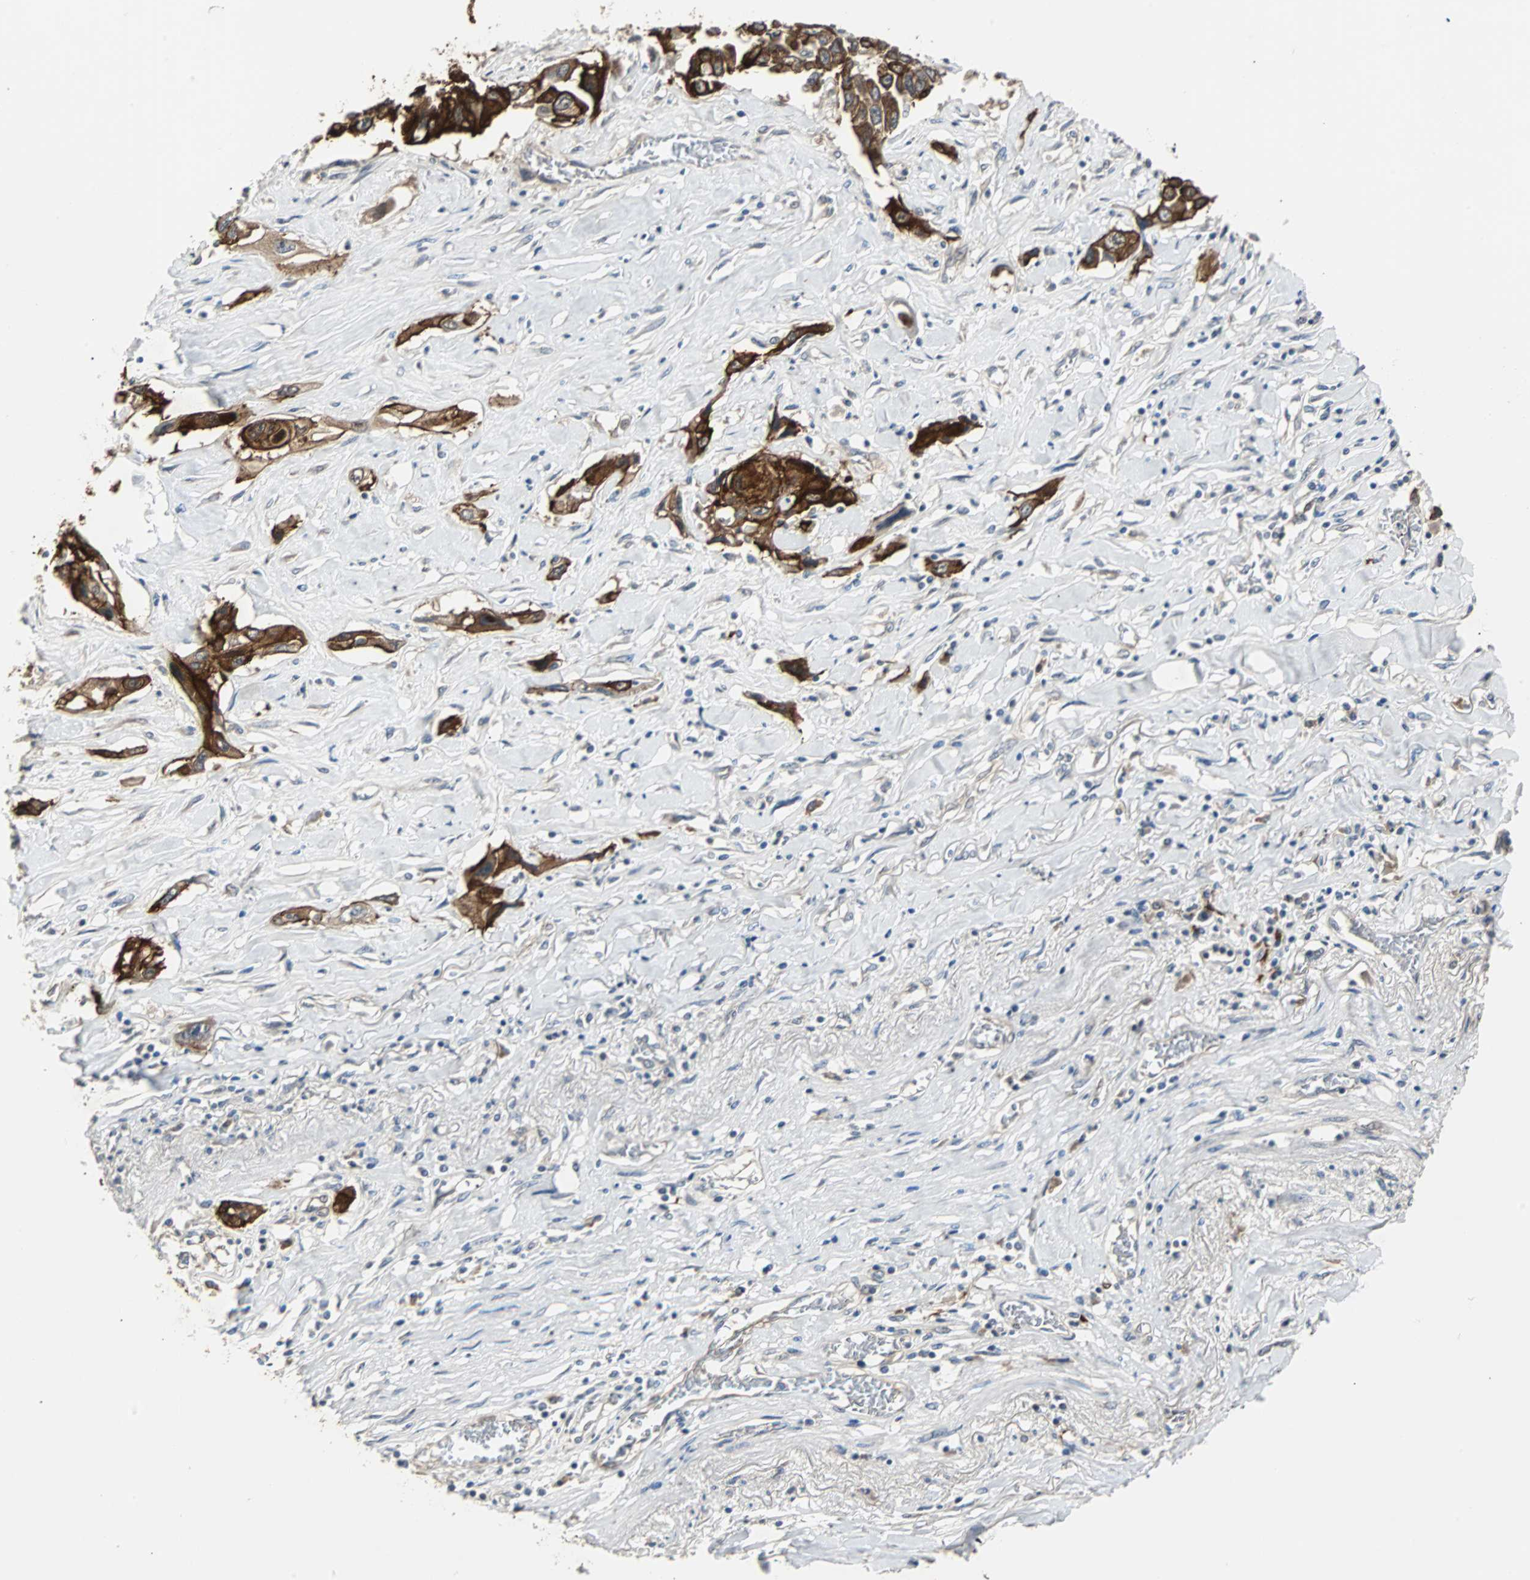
{"staining": {"intensity": "strong", "quantity": ">75%", "location": "cytoplasmic/membranous"}, "tissue": "lung cancer", "cell_type": "Tumor cells", "image_type": "cancer", "snomed": [{"axis": "morphology", "description": "Squamous cell carcinoma, NOS"}, {"axis": "topography", "description": "Lung"}], "caption": "A histopathology image of lung squamous cell carcinoma stained for a protein reveals strong cytoplasmic/membranous brown staining in tumor cells. Nuclei are stained in blue.", "gene": "CMC2", "patient": {"sex": "male", "age": 71}}